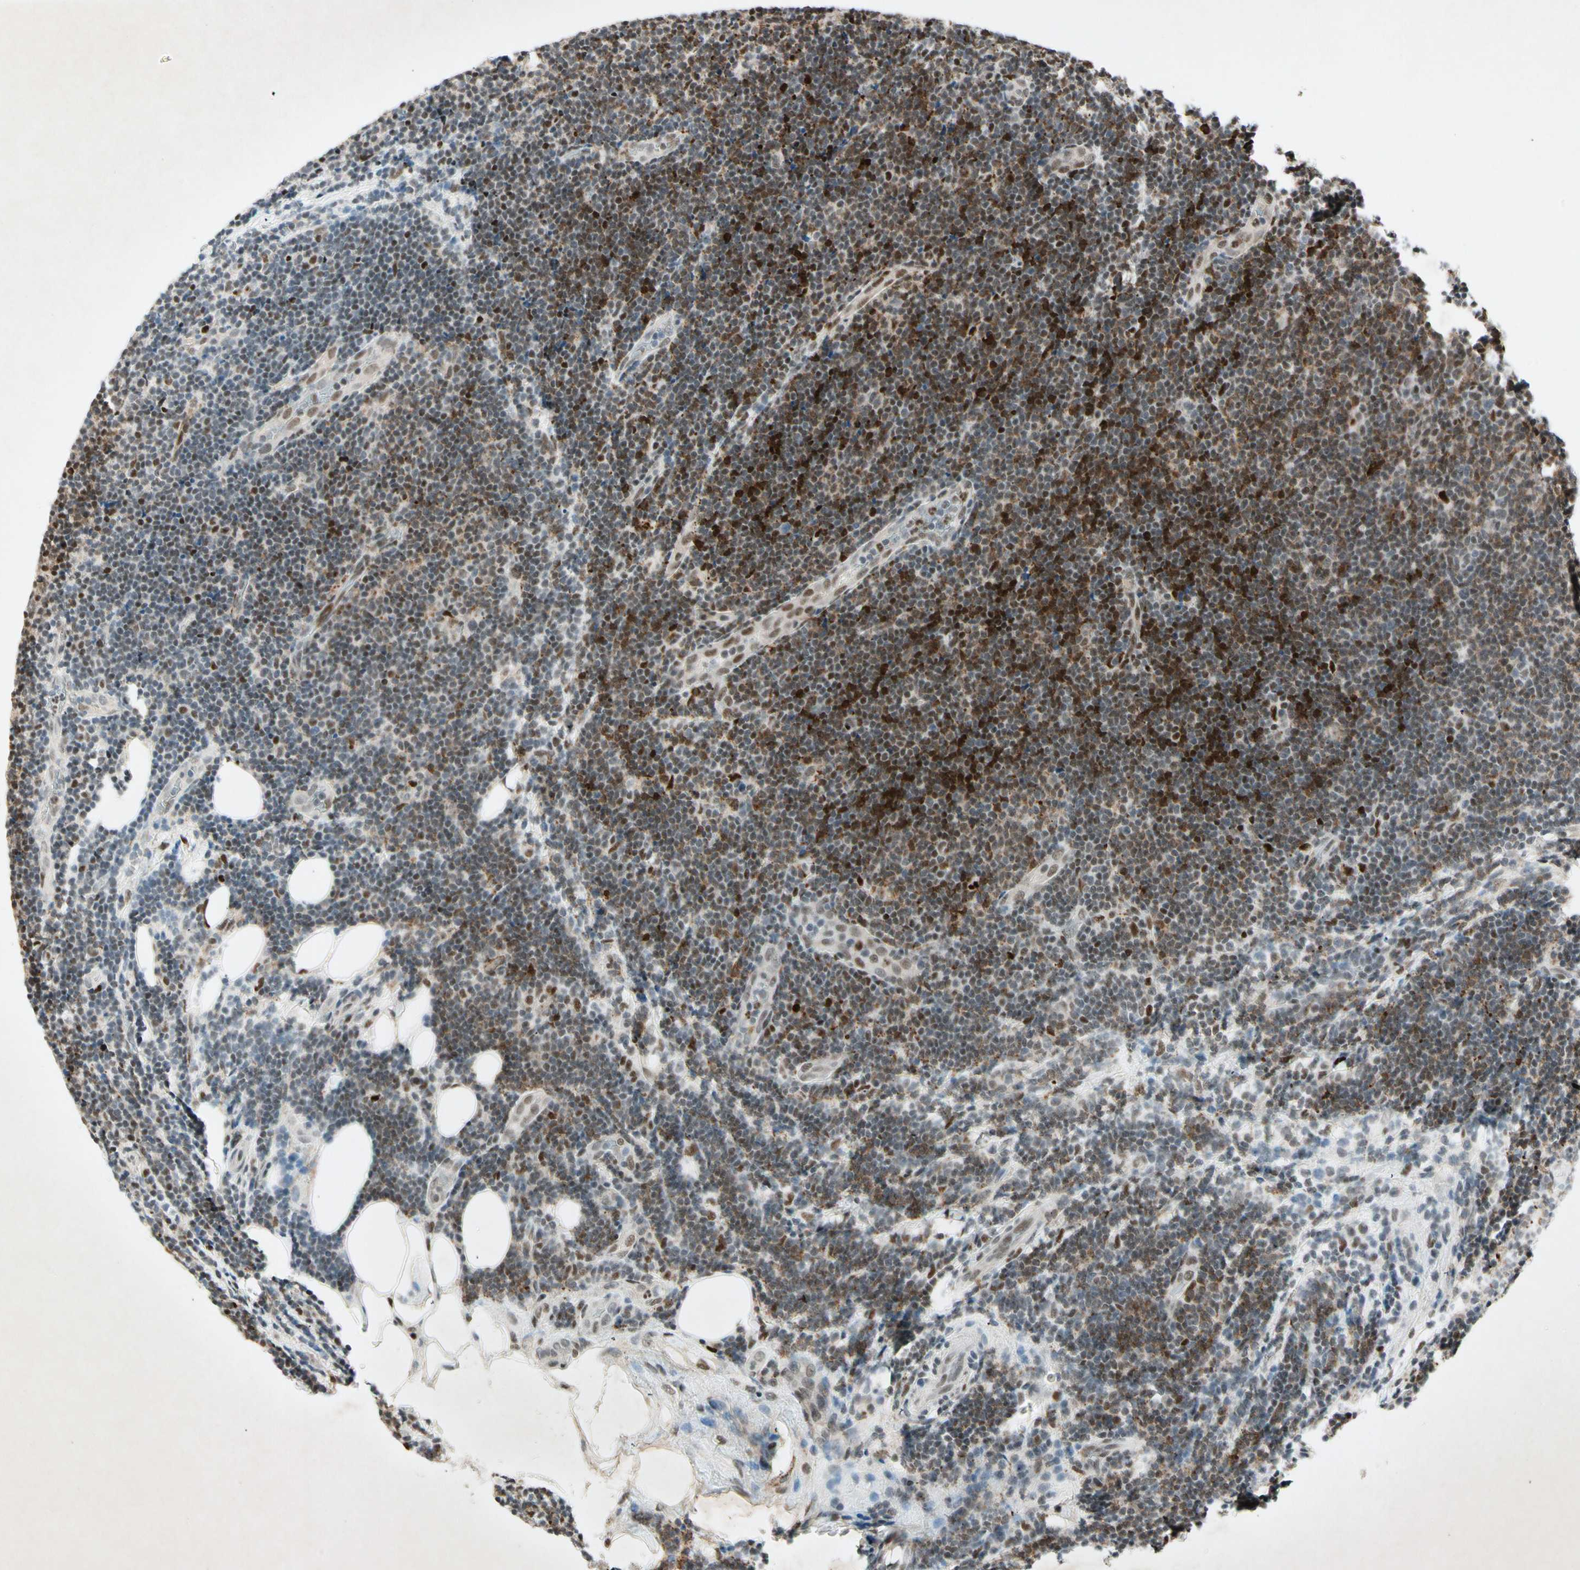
{"staining": {"intensity": "strong", "quantity": ">75%", "location": "nuclear"}, "tissue": "lymphoma", "cell_type": "Tumor cells", "image_type": "cancer", "snomed": [{"axis": "morphology", "description": "Malignant lymphoma, non-Hodgkin's type, Low grade"}, {"axis": "topography", "description": "Lymph node"}], "caption": "A high-resolution micrograph shows immunohistochemistry staining of lymphoma, which shows strong nuclear staining in approximately >75% of tumor cells. Using DAB (3,3'-diaminobenzidine) (brown) and hematoxylin (blue) stains, captured at high magnification using brightfield microscopy.", "gene": "RNF43", "patient": {"sex": "male", "age": 83}}